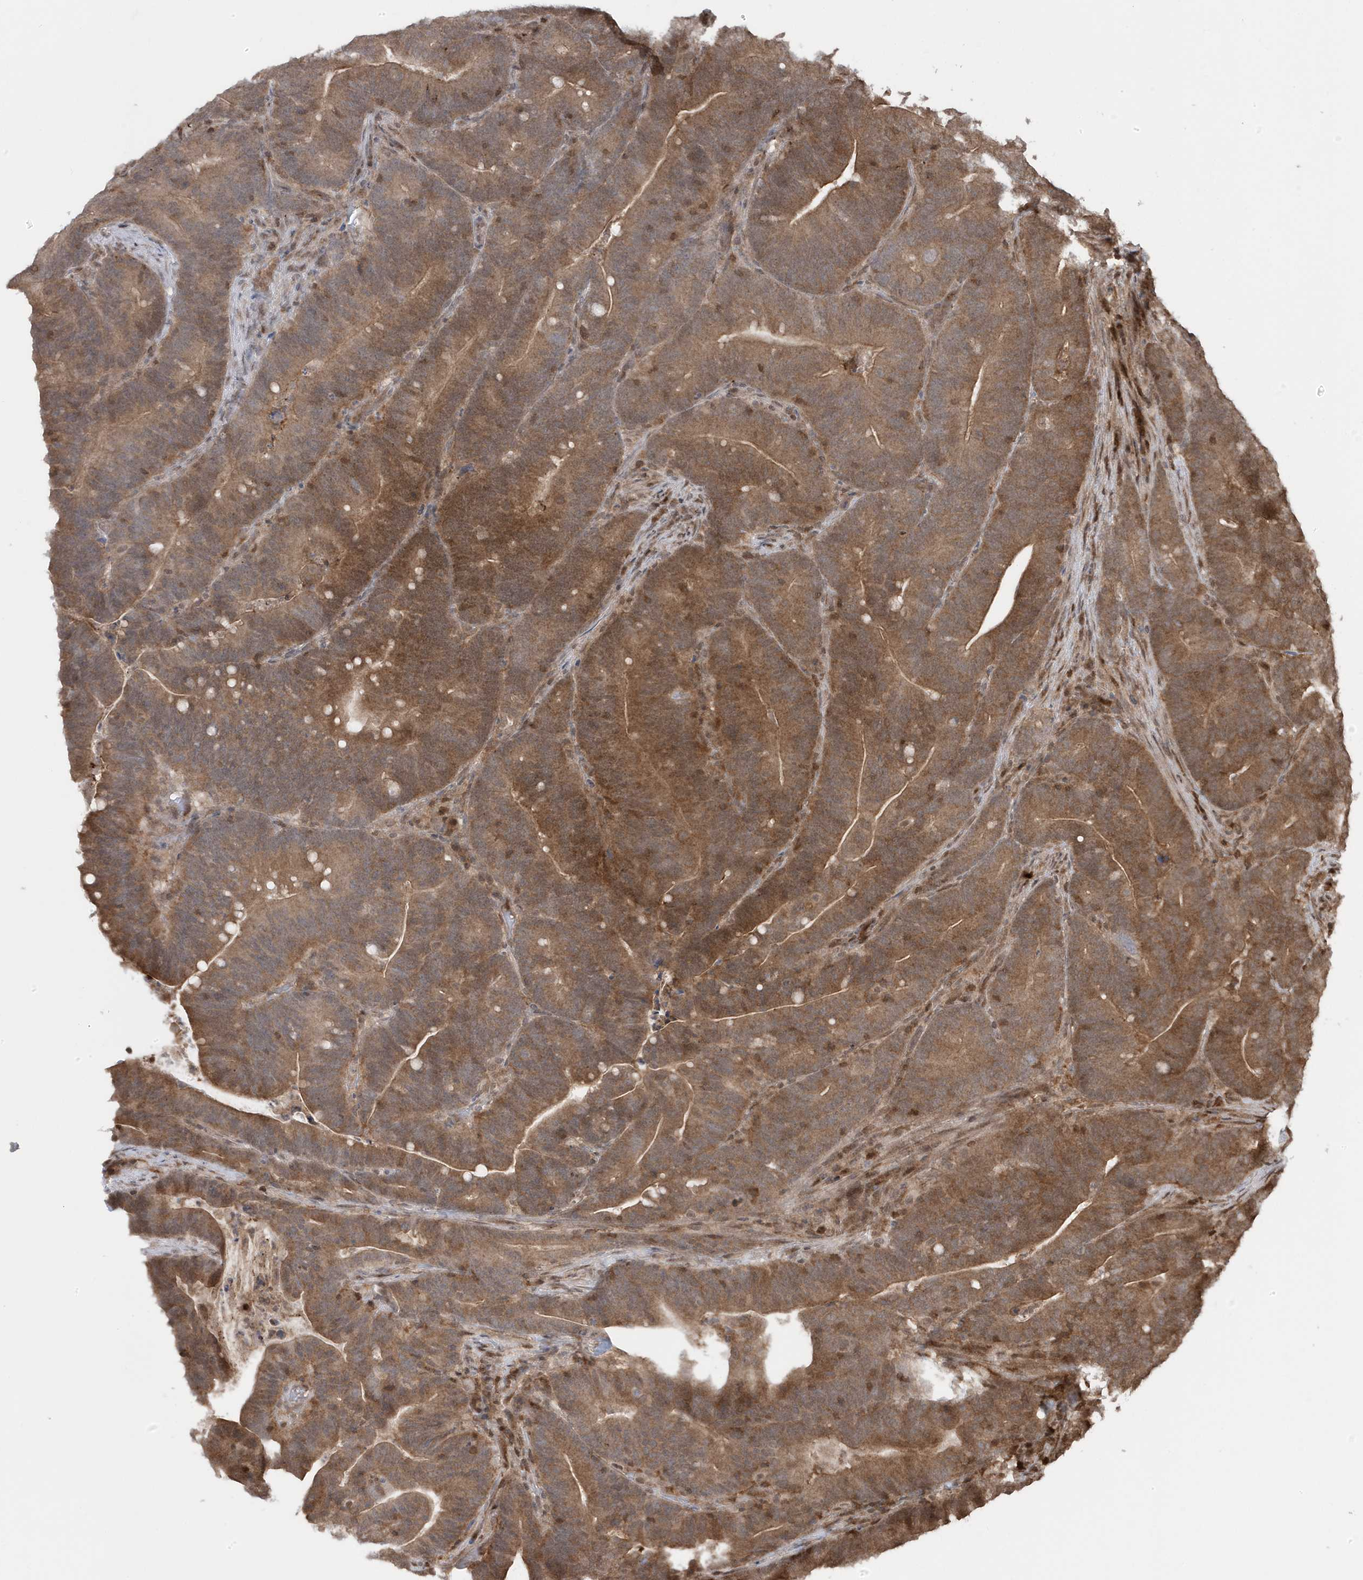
{"staining": {"intensity": "moderate", "quantity": ">75%", "location": "cytoplasmic/membranous"}, "tissue": "colorectal cancer", "cell_type": "Tumor cells", "image_type": "cancer", "snomed": [{"axis": "morphology", "description": "Adenocarcinoma, NOS"}, {"axis": "topography", "description": "Colon"}], "caption": "Immunohistochemistry micrograph of colorectal cancer stained for a protein (brown), which shows medium levels of moderate cytoplasmic/membranous positivity in approximately >75% of tumor cells.", "gene": "MAPK1IP1L", "patient": {"sex": "female", "age": 66}}